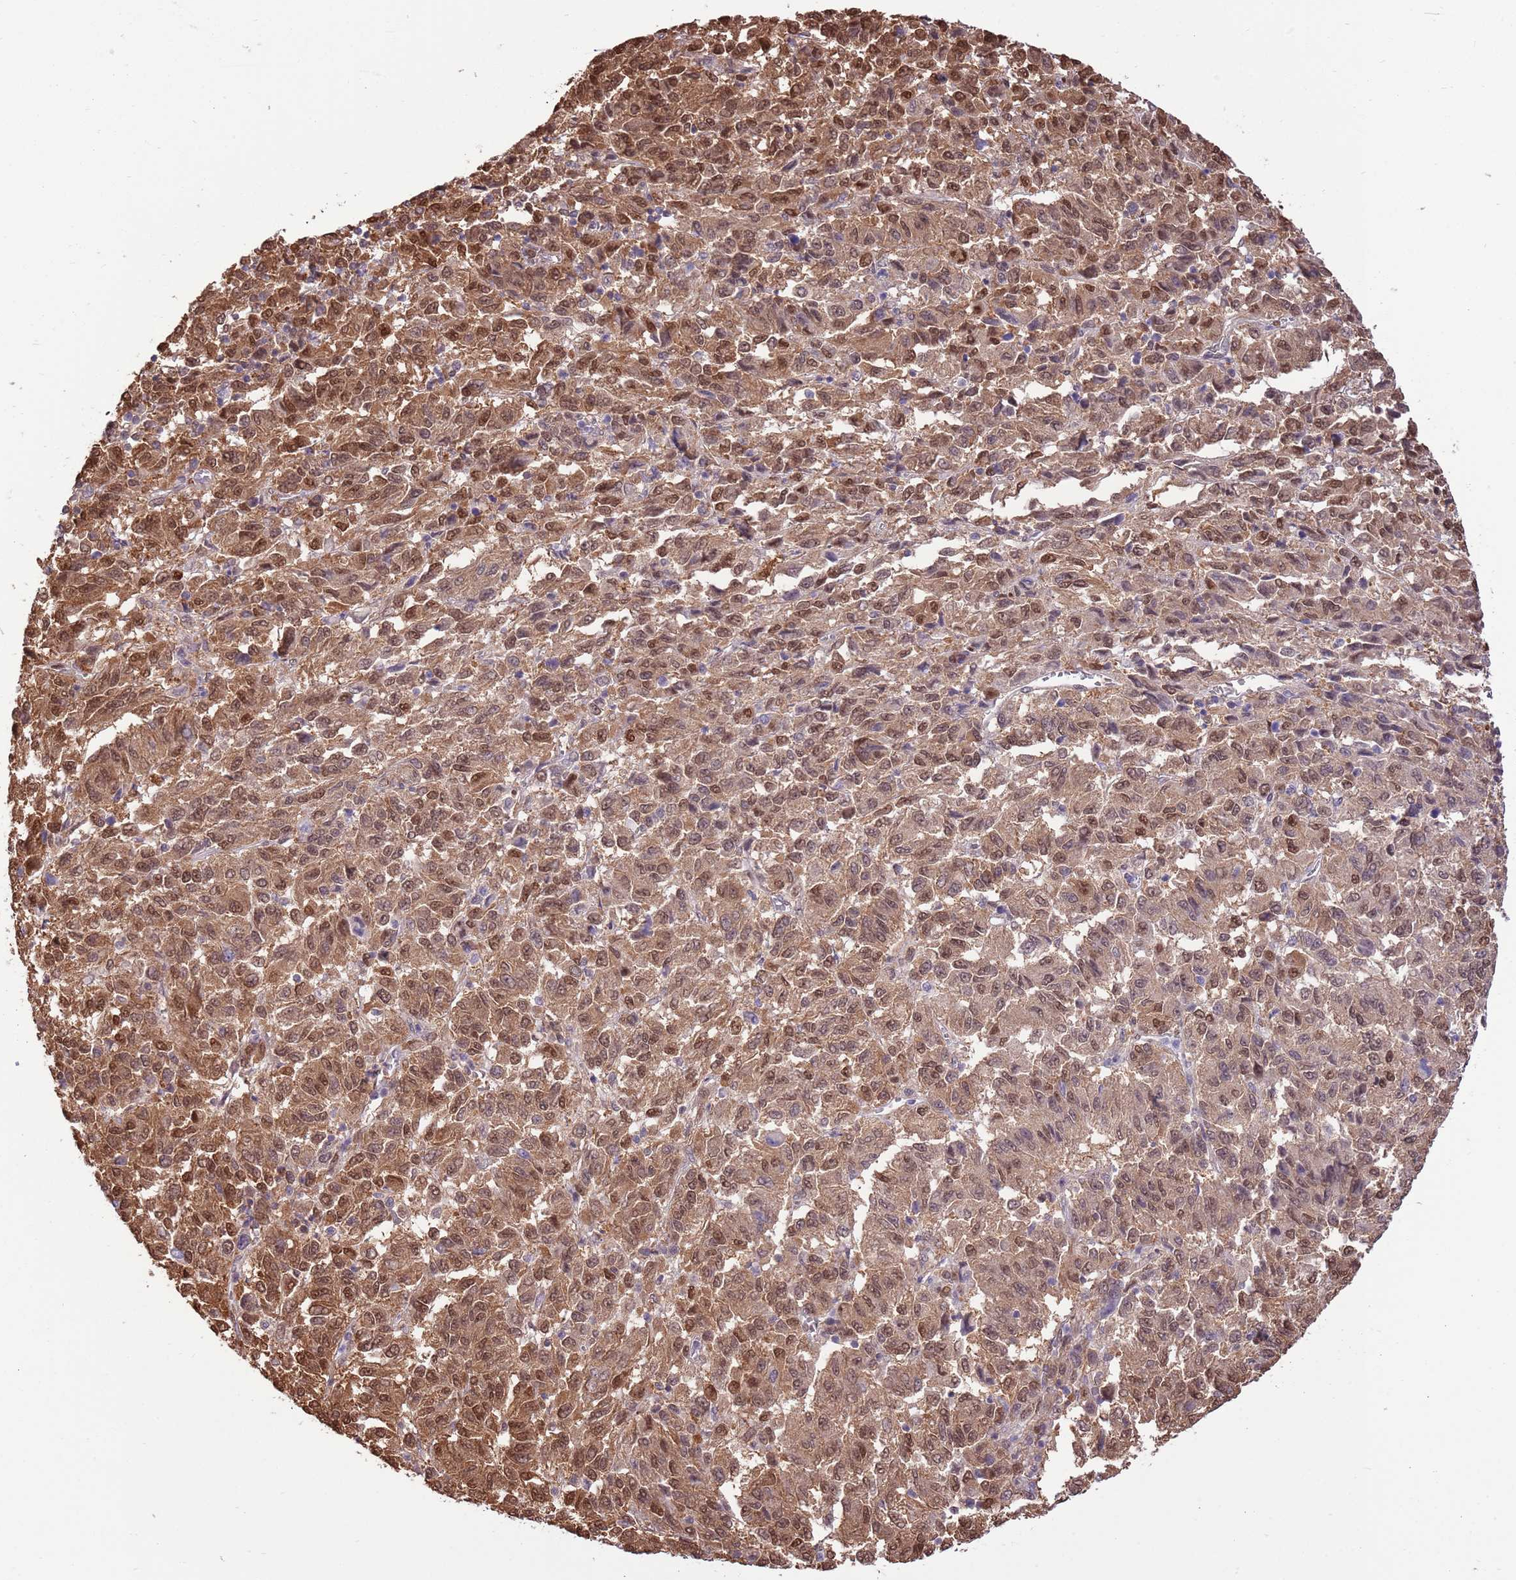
{"staining": {"intensity": "moderate", "quantity": ">75%", "location": "cytoplasmic/membranous,nuclear"}, "tissue": "melanoma", "cell_type": "Tumor cells", "image_type": "cancer", "snomed": [{"axis": "morphology", "description": "Malignant melanoma, Metastatic site"}, {"axis": "topography", "description": "Lung"}], "caption": "Tumor cells display medium levels of moderate cytoplasmic/membranous and nuclear staining in about >75% of cells in human malignant melanoma (metastatic site). (DAB (3,3'-diaminobenzidine) IHC, brown staining for protein, blue staining for nuclei).", "gene": "NSFL1C", "patient": {"sex": "male", "age": 64}}